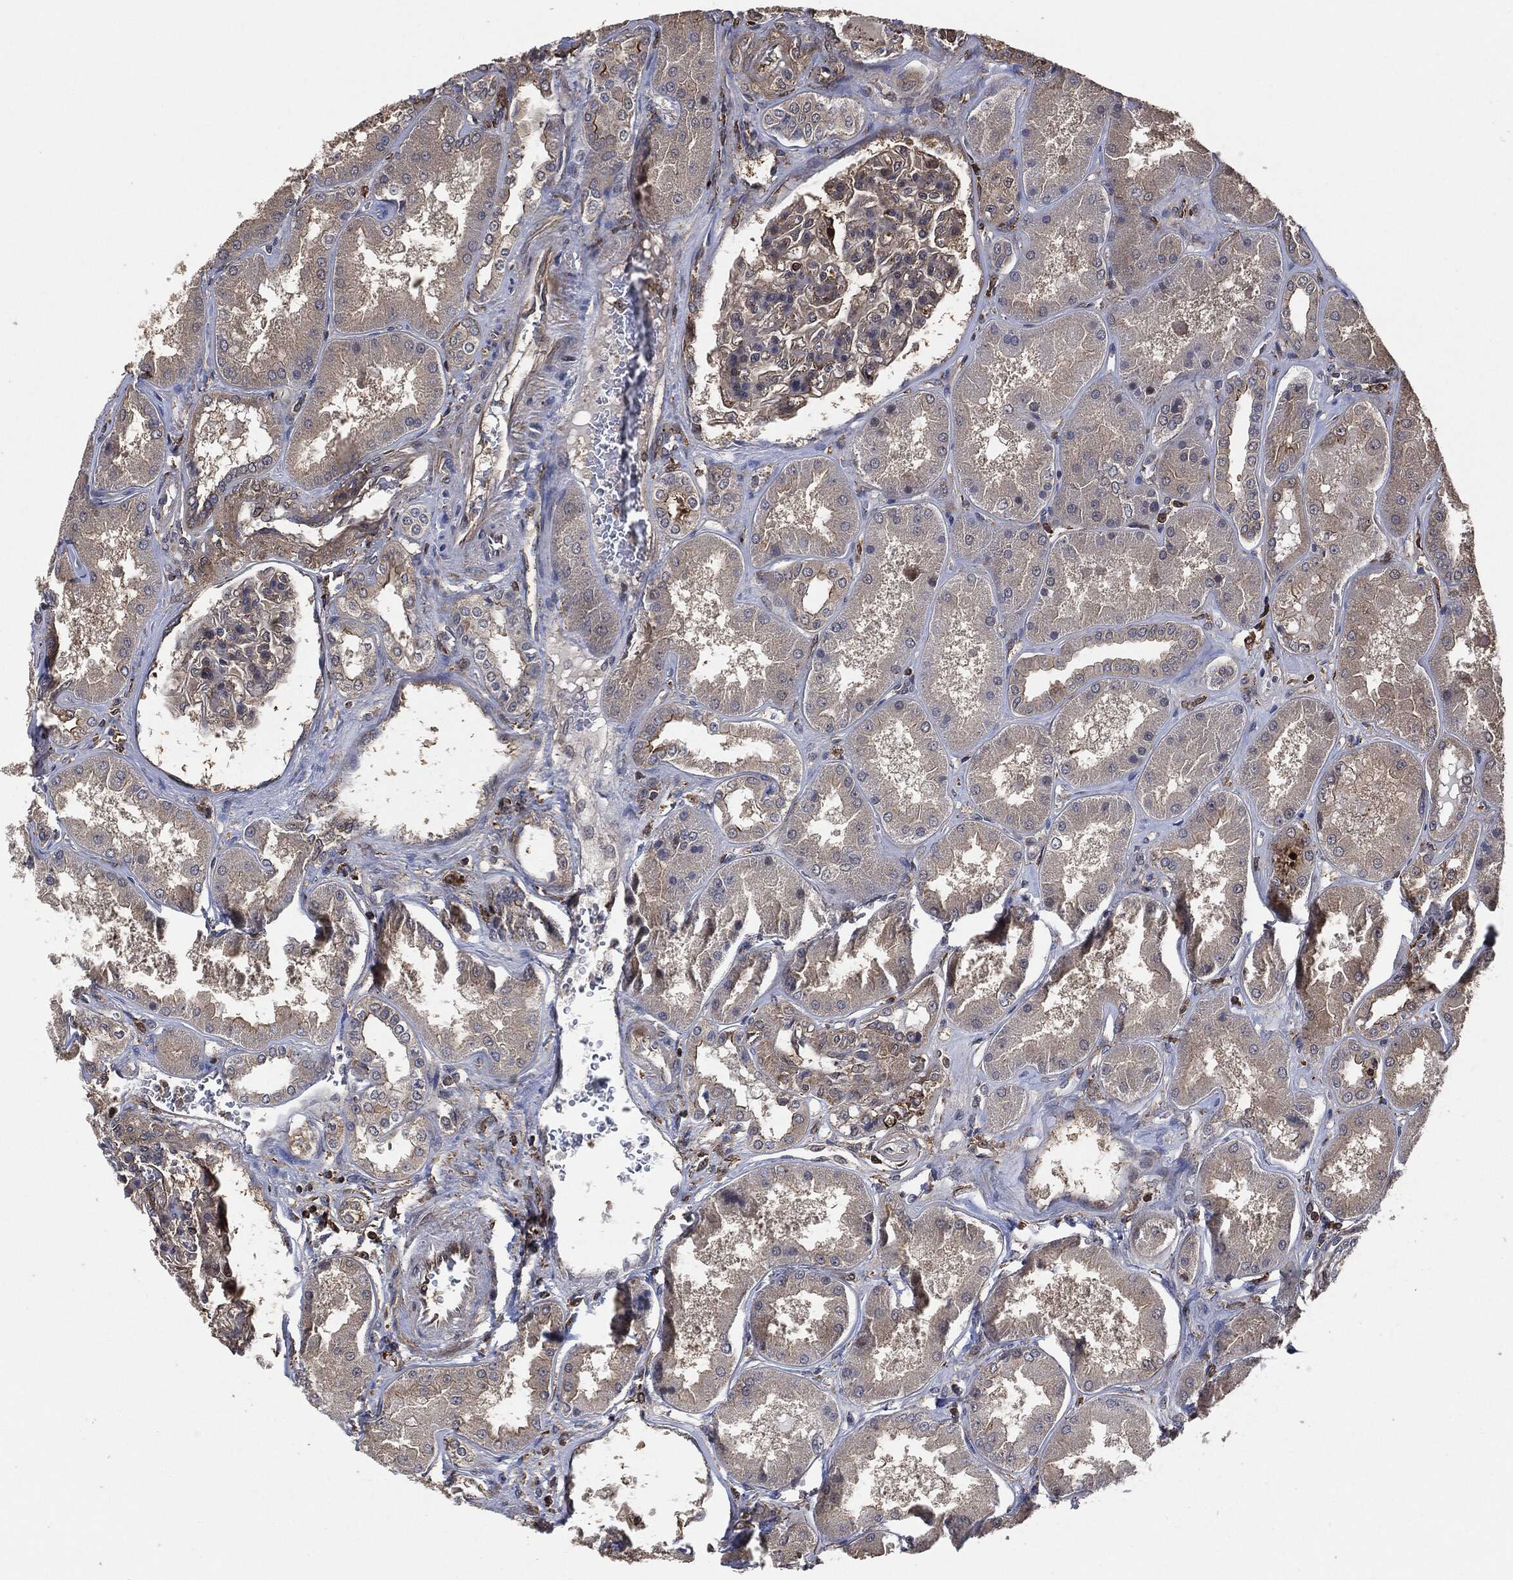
{"staining": {"intensity": "negative", "quantity": "none", "location": "none"}, "tissue": "kidney", "cell_type": "Cells in glomeruli", "image_type": "normal", "snomed": [{"axis": "morphology", "description": "Normal tissue, NOS"}, {"axis": "topography", "description": "Kidney"}], "caption": "DAB (3,3'-diaminobenzidine) immunohistochemical staining of benign kidney reveals no significant staining in cells in glomeruli. (DAB immunohistochemistry (IHC), high magnification).", "gene": "TPT1", "patient": {"sex": "female", "age": 56}}